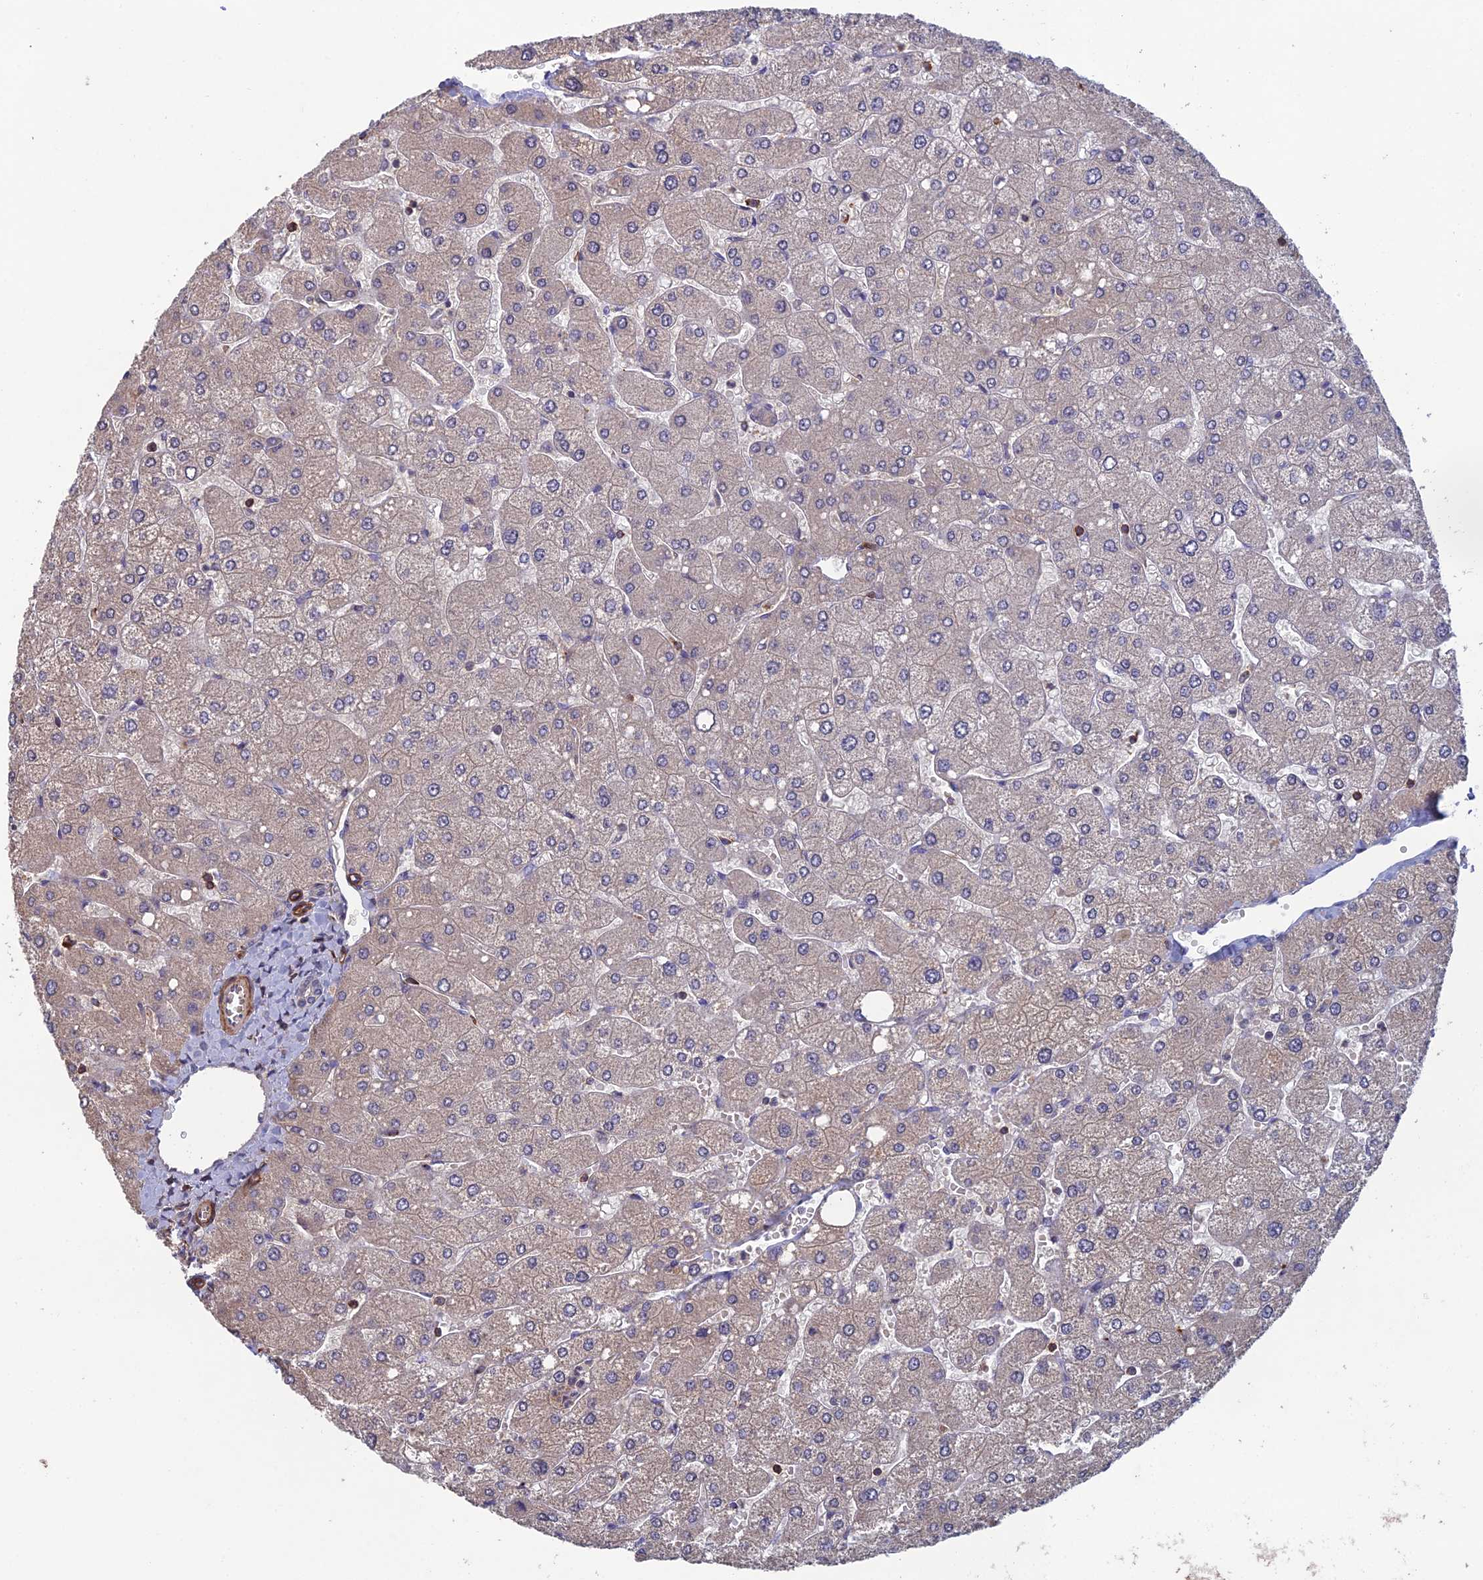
{"staining": {"intensity": "negative", "quantity": "none", "location": "none"}, "tissue": "liver", "cell_type": "Cholangiocytes", "image_type": "normal", "snomed": [{"axis": "morphology", "description": "Normal tissue, NOS"}, {"axis": "topography", "description": "Liver"}], "caption": "This micrograph is of unremarkable liver stained with immunohistochemistry (IHC) to label a protein in brown with the nuclei are counter-stained blue. There is no staining in cholangiocytes. (Immunohistochemistry (ihc), brightfield microscopy, high magnification).", "gene": "C15orf62", "patient": {"sex": "male", "age": 55}}